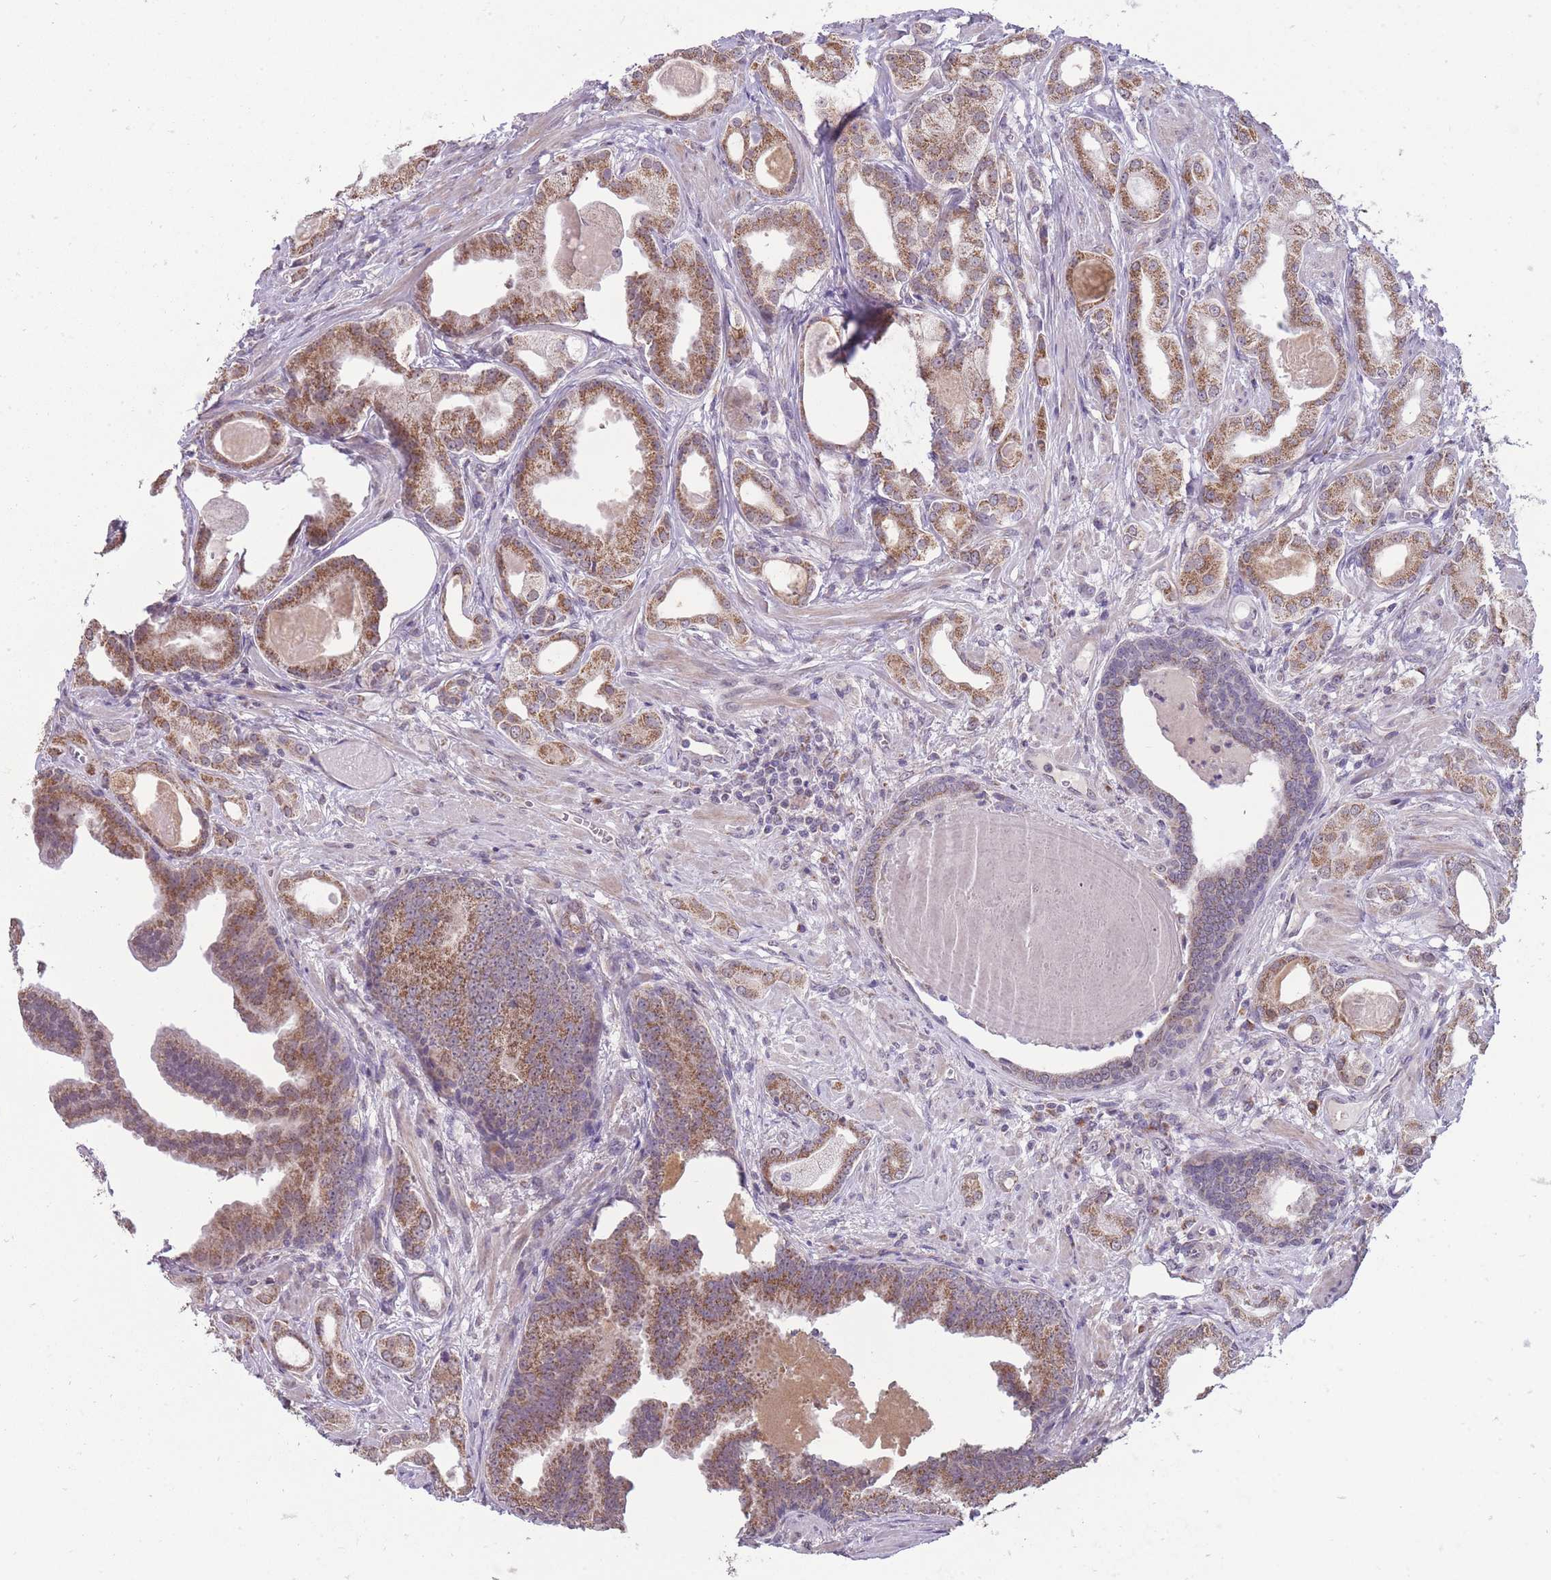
{"staining": {"intensity": "moderate", "quantity": ">75%", "location": "cytoplasmic/membranous"}, "tissue": "prostate cancer", "cell_type": "Tumor cells", "image_type": "cancer", "snomed": [{"axis": "morphology", "description": "Adenocarcinoma, Low grade"}, {"axis": "topography", "description": "Prostate"}], "caption": "This is a micrograph of immunohistochemistry staining of low-grade adenocarcinoma (prostate), which shows moderate expression in the cytoplasmic/membranous of tumor cells.", "gene": "NELL1", "patient": {"sex": "male", "age": 64}}